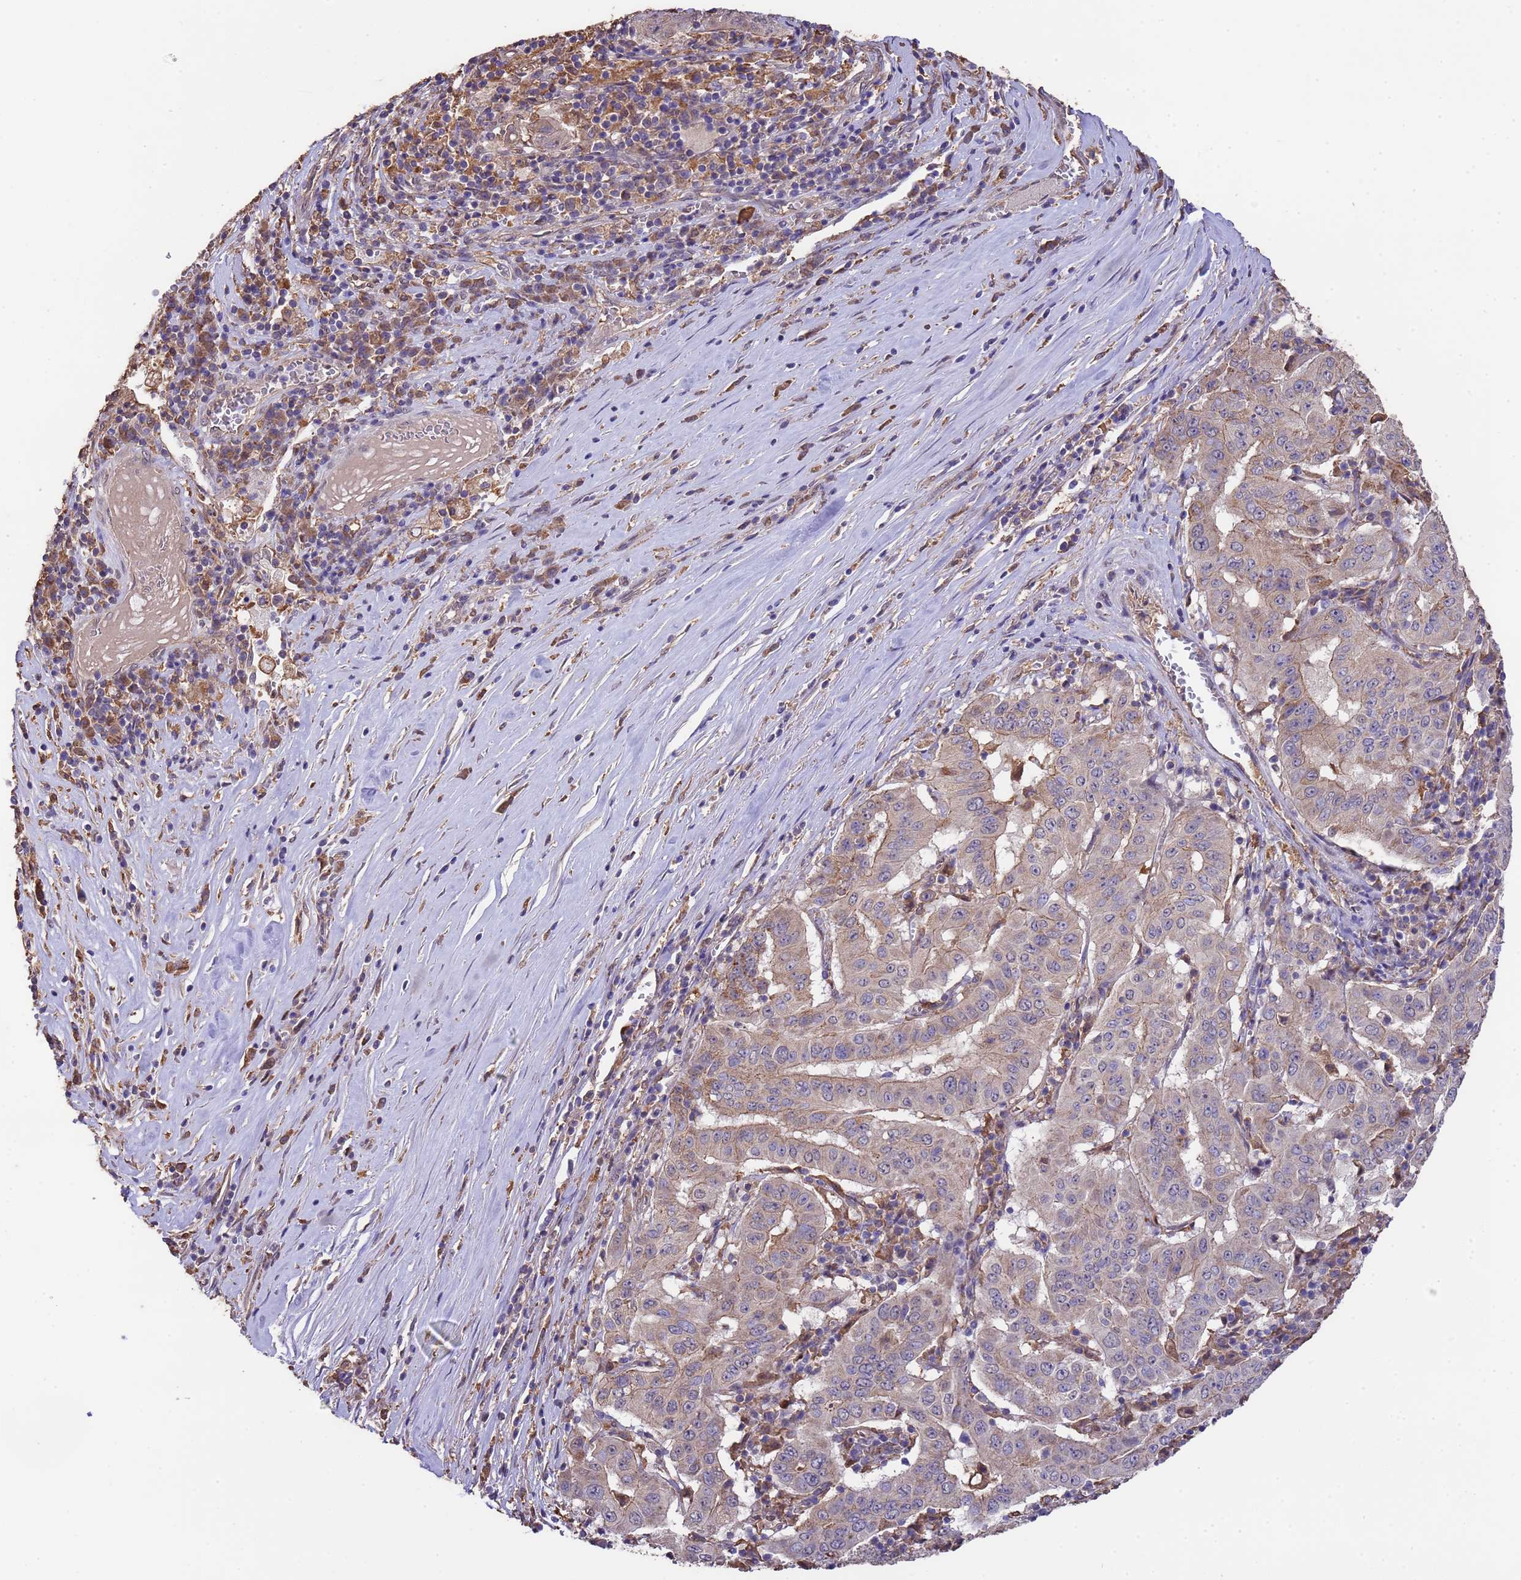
{"staining": {"intensity": "weak", "quantity": "25%-75%", "location": "cytoplasmic/membranous"}, "tissue": "pancreatic cancer", "cell_type": "Tumor cells", "image_type": "cancer", "snomed": [{"axis": "morphology", "description": "Adenocarcinoma, NOS"}, {"axis": "topography", "description": "Pancreas"}], "caption": "Pancreatic cancer (adenocarcinoma) stained with DAB (3,3'-diaminobenzidine) immunohistochemistry (IHC) demonstrates low levels of weak cytoplasmic/membranous staining in approximately 25%-75% of tumor cells.", "gene": "NPHP1", "patient": {"sex": "male", "age": 63}}